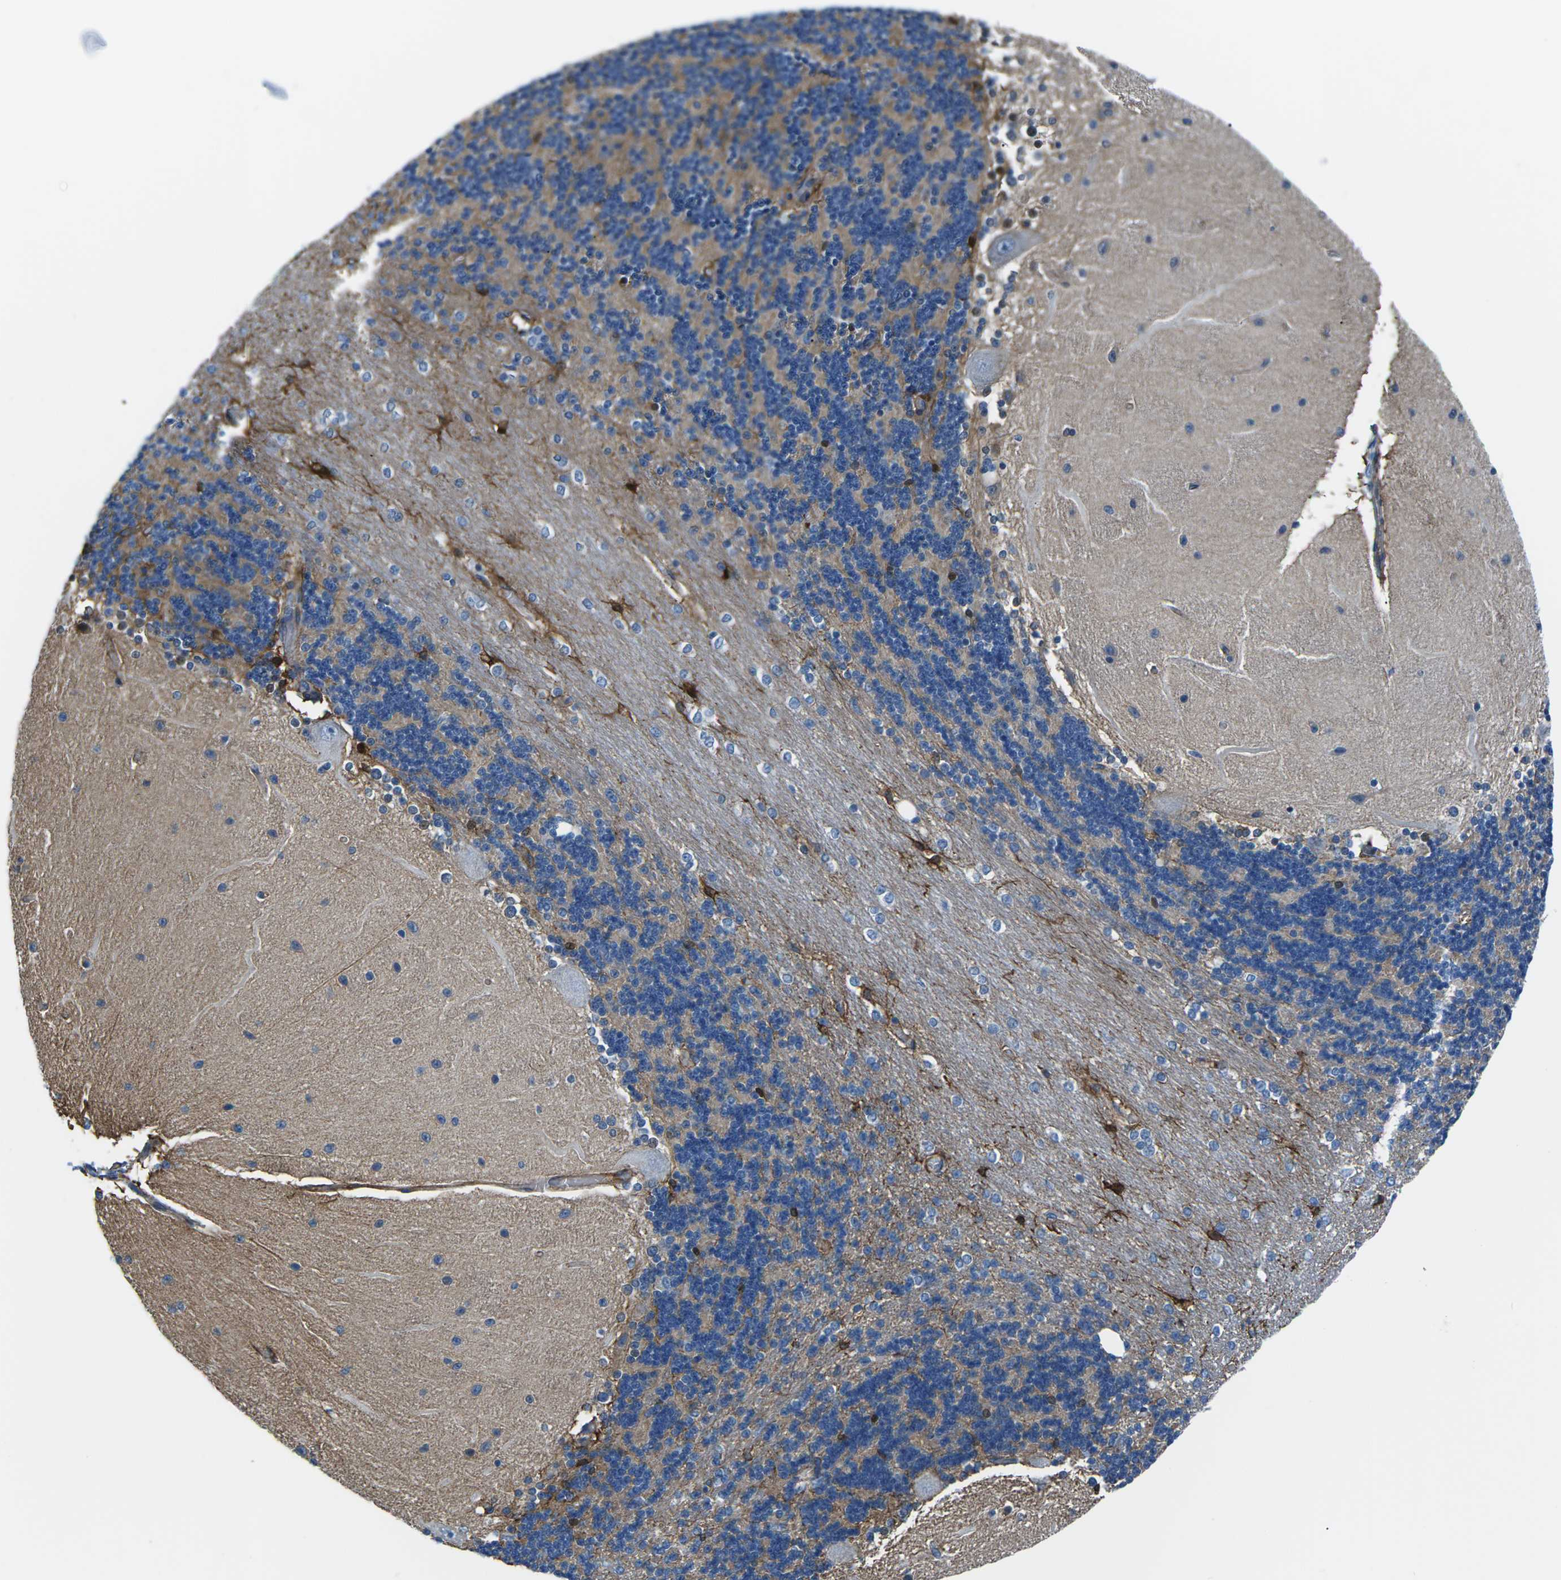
{"staining": {"intensity": "negative", "quantity": "none", "location": "none"}, "tissue": "cerebellum", "cell_type": "Cells in granular layer", "image_type": "normal", "snomed": [{"axis": "morphology", "description": "Normal tissue, NOS"}, {"axis": "topography", "description": "Cerebellum"}], "caption": "The micrograph shows no staining of cells in granular layer in normal cerebellum. Nuclei are stained in blue.", "gene": "SOCS4", "patient": {"sex": "female", "age": 54}}